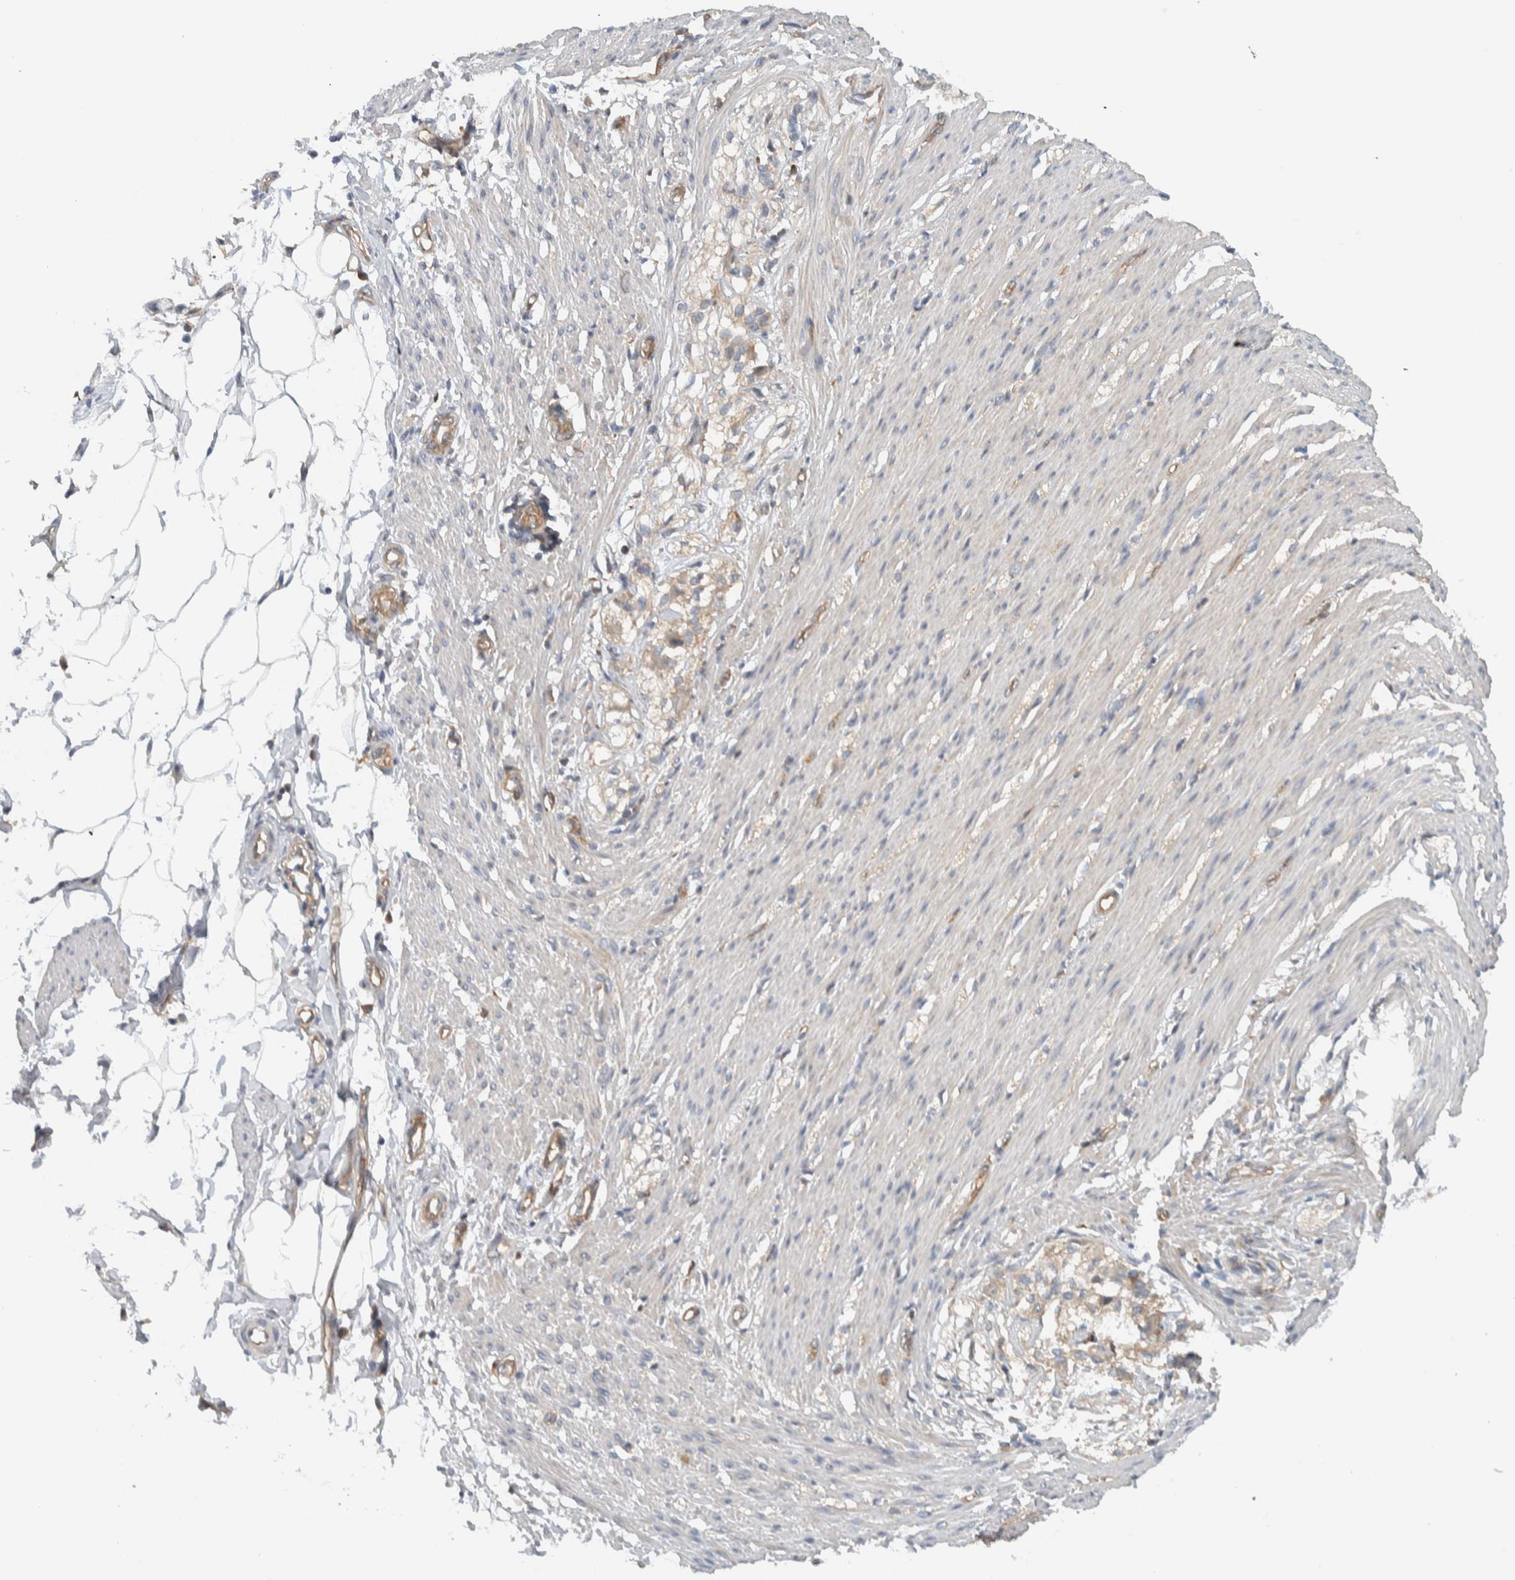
{"staining": {"intensity": "moderate", "quantity": "25%-75%", "location": "cytoplasmic/membranous"}, "tissue": "smooth muscle", "cell_type": "Smooth muscle cells", "image_type": "normal", "snomed": [{"axis": "morphology", "description": "Normal tissue, NOS"}, {"axis": "morphology", "description": "Adenocarcinoma, NOS"}, {"axis": "topography", "description": "Smooth muscle"}, {"axis": "topography", "description": "Colon"}], "caption": "A brown stain shows moderate cytoplasmic/membranous expression of a protein in smooth muscle cells of normal smooth muscle. (Brightfield microscopy of DAB IHC at high magnification).", "gene": "MPRIP", "patient": {"sex": "male", "age": 14}}